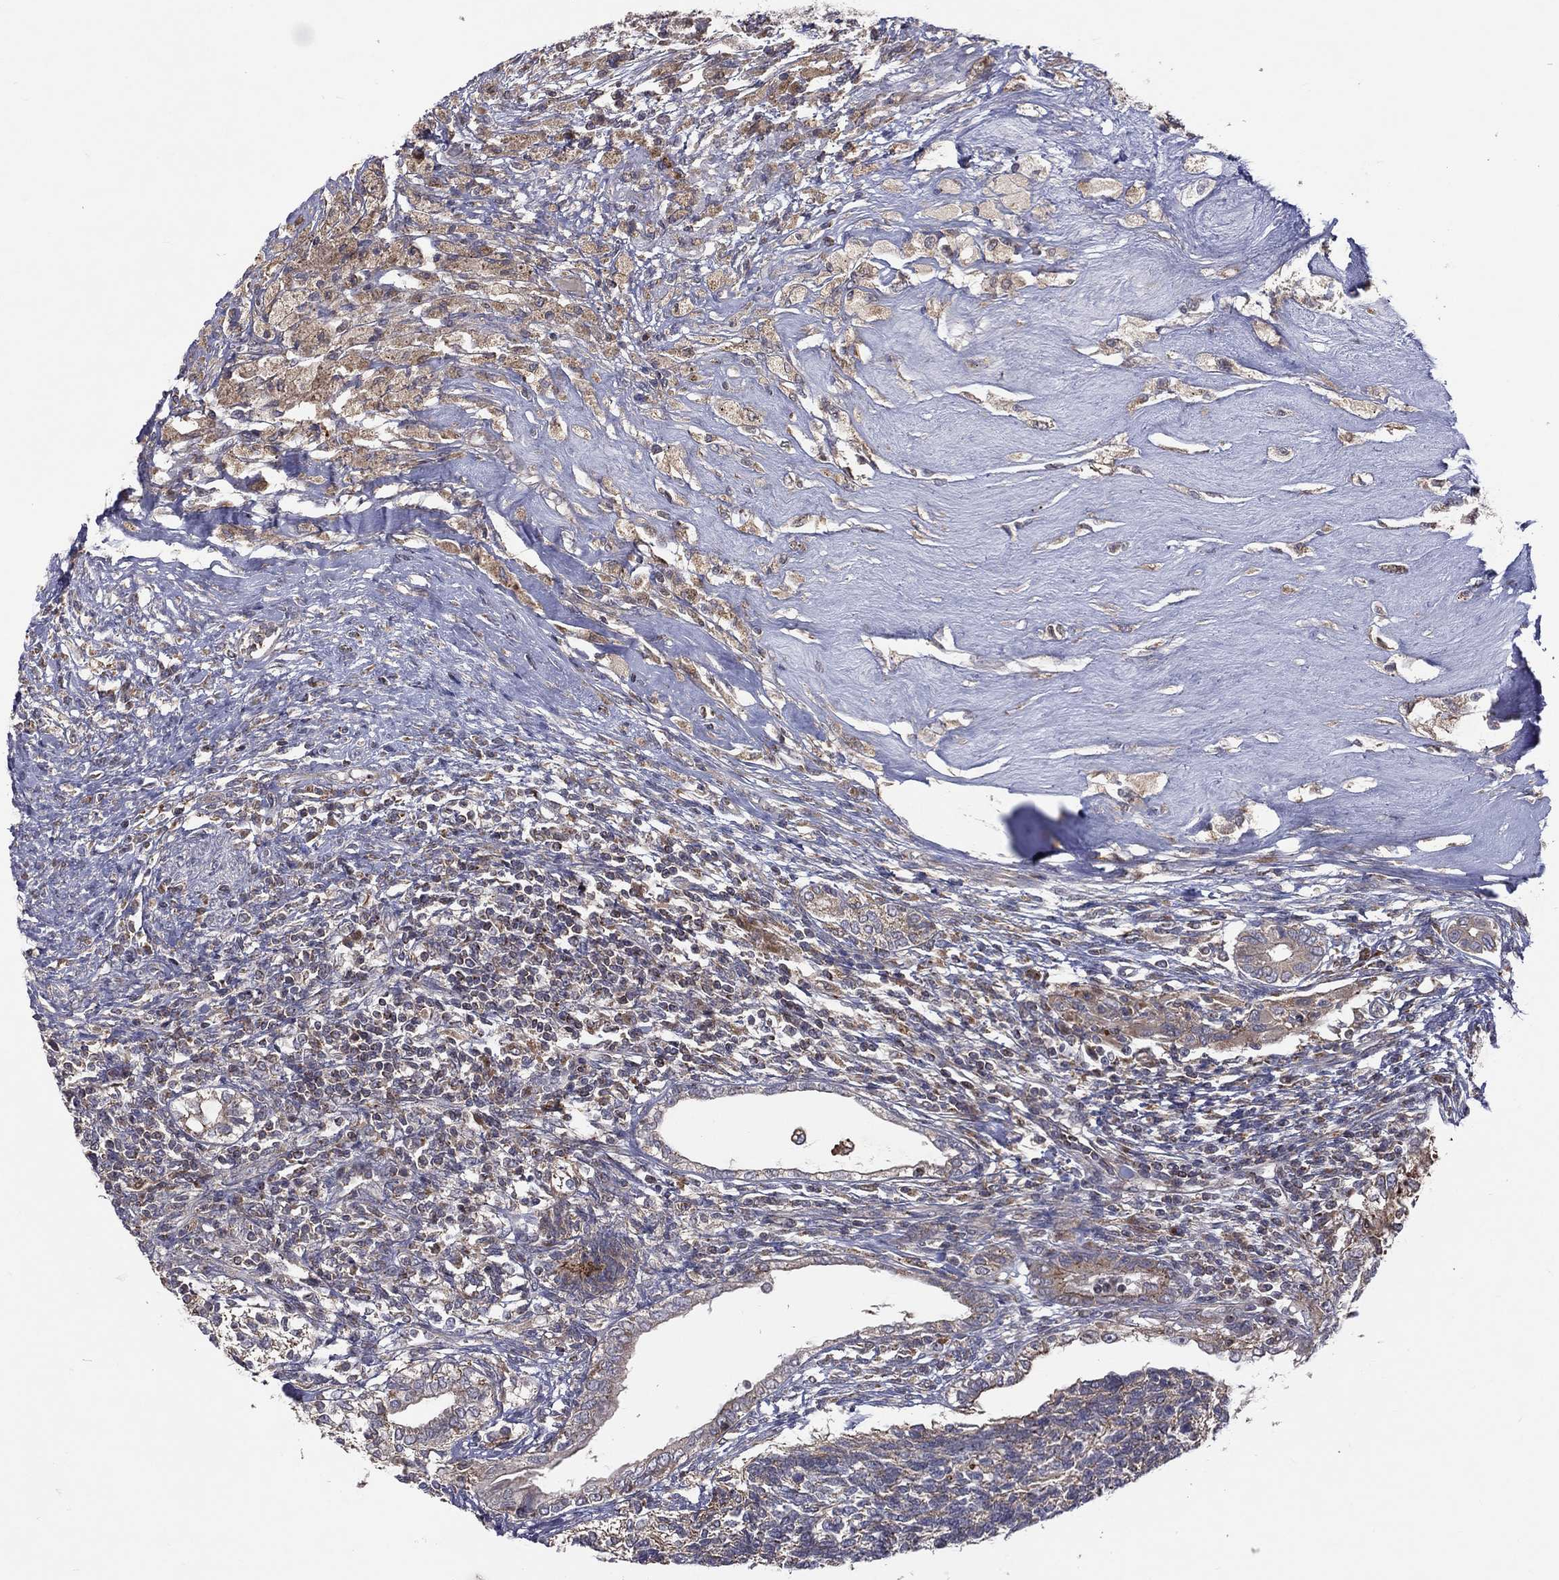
{"staining": {"intensity": "moderate", "quantity": "25%-75%", "location": "cytoplasmic/membranous"}, "tissue": "testis cancer", "cell_type": "Tumor cells", "image_type": "cancer", "snomed": [{"axis": "morphology", "description": "Seminoma, NOS"}, {"axis": "morphology", "description": "Carcinoma, Embryonal, NOS"}, {"axis": "topography", "description": "Testis"}], "caption": "A medium amount of moderate cytoplasmic/membranous staining is seen in about 25%-75% of tumor cells in testis cancer (seminoma) tissue.", "gene": "STARD3", "patient": {"sex": "male", "age": 41}}